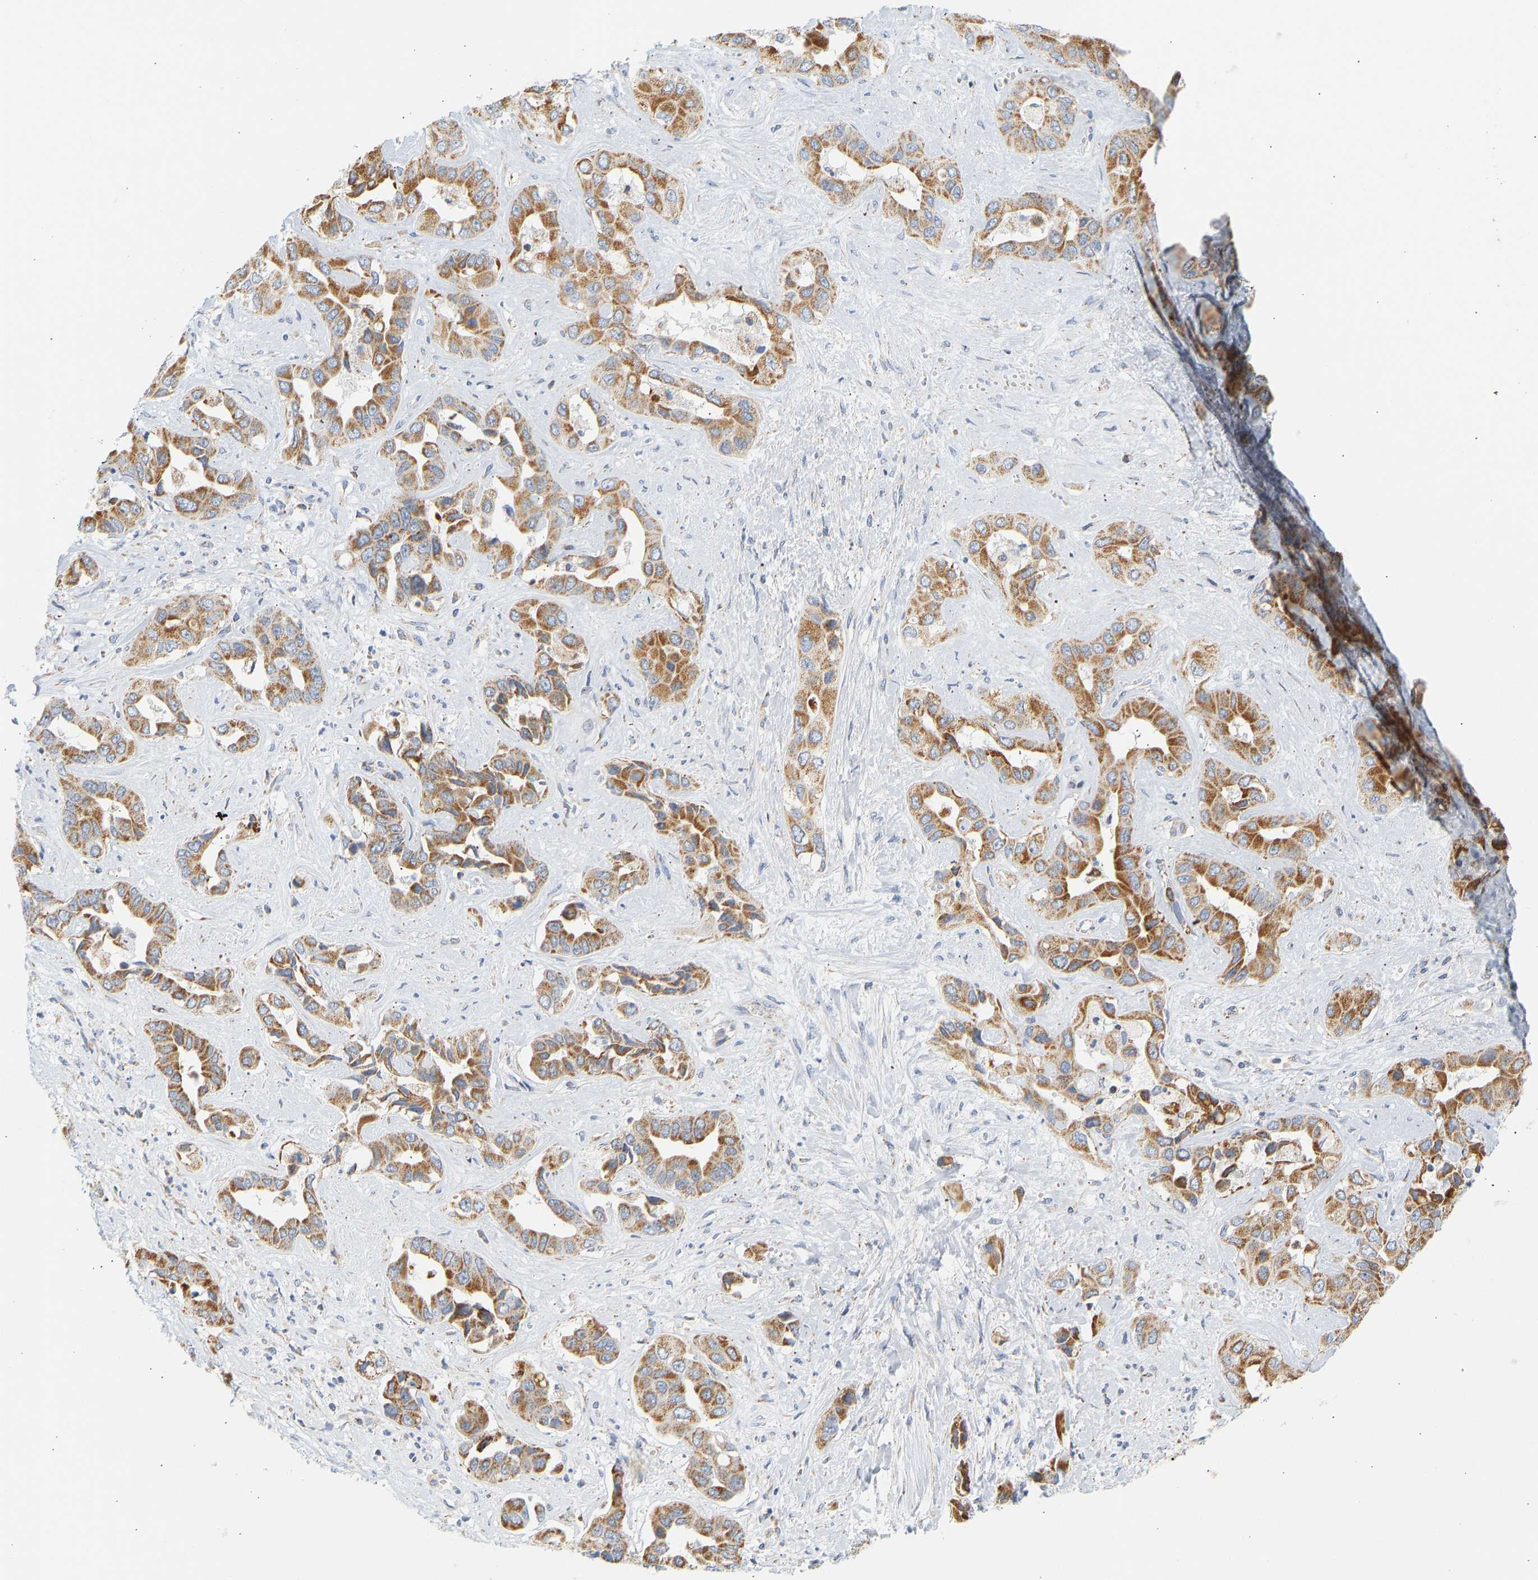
{"staining": {"intensity": "strong", "quantity": ">75%", "location": "cytoplasmic/membranous"}, "tissue": "liver cancer", "cell_type": "Tumor cells", "image_type": "cancer", "snomed": [{"axis": "morphology", "description": "Cholangiocarcinoma"}, {"axis": "topography", "description": "Liver"}], "caption": "Liver cancer (cholangiocarcinoma) stained for a protein (brown) displays strong cytoplasmic/membranous positive positivity in about >75% of tumor cells.", "gene": "GRPEL2", "patient": {"sex": "female", "age": 52}}